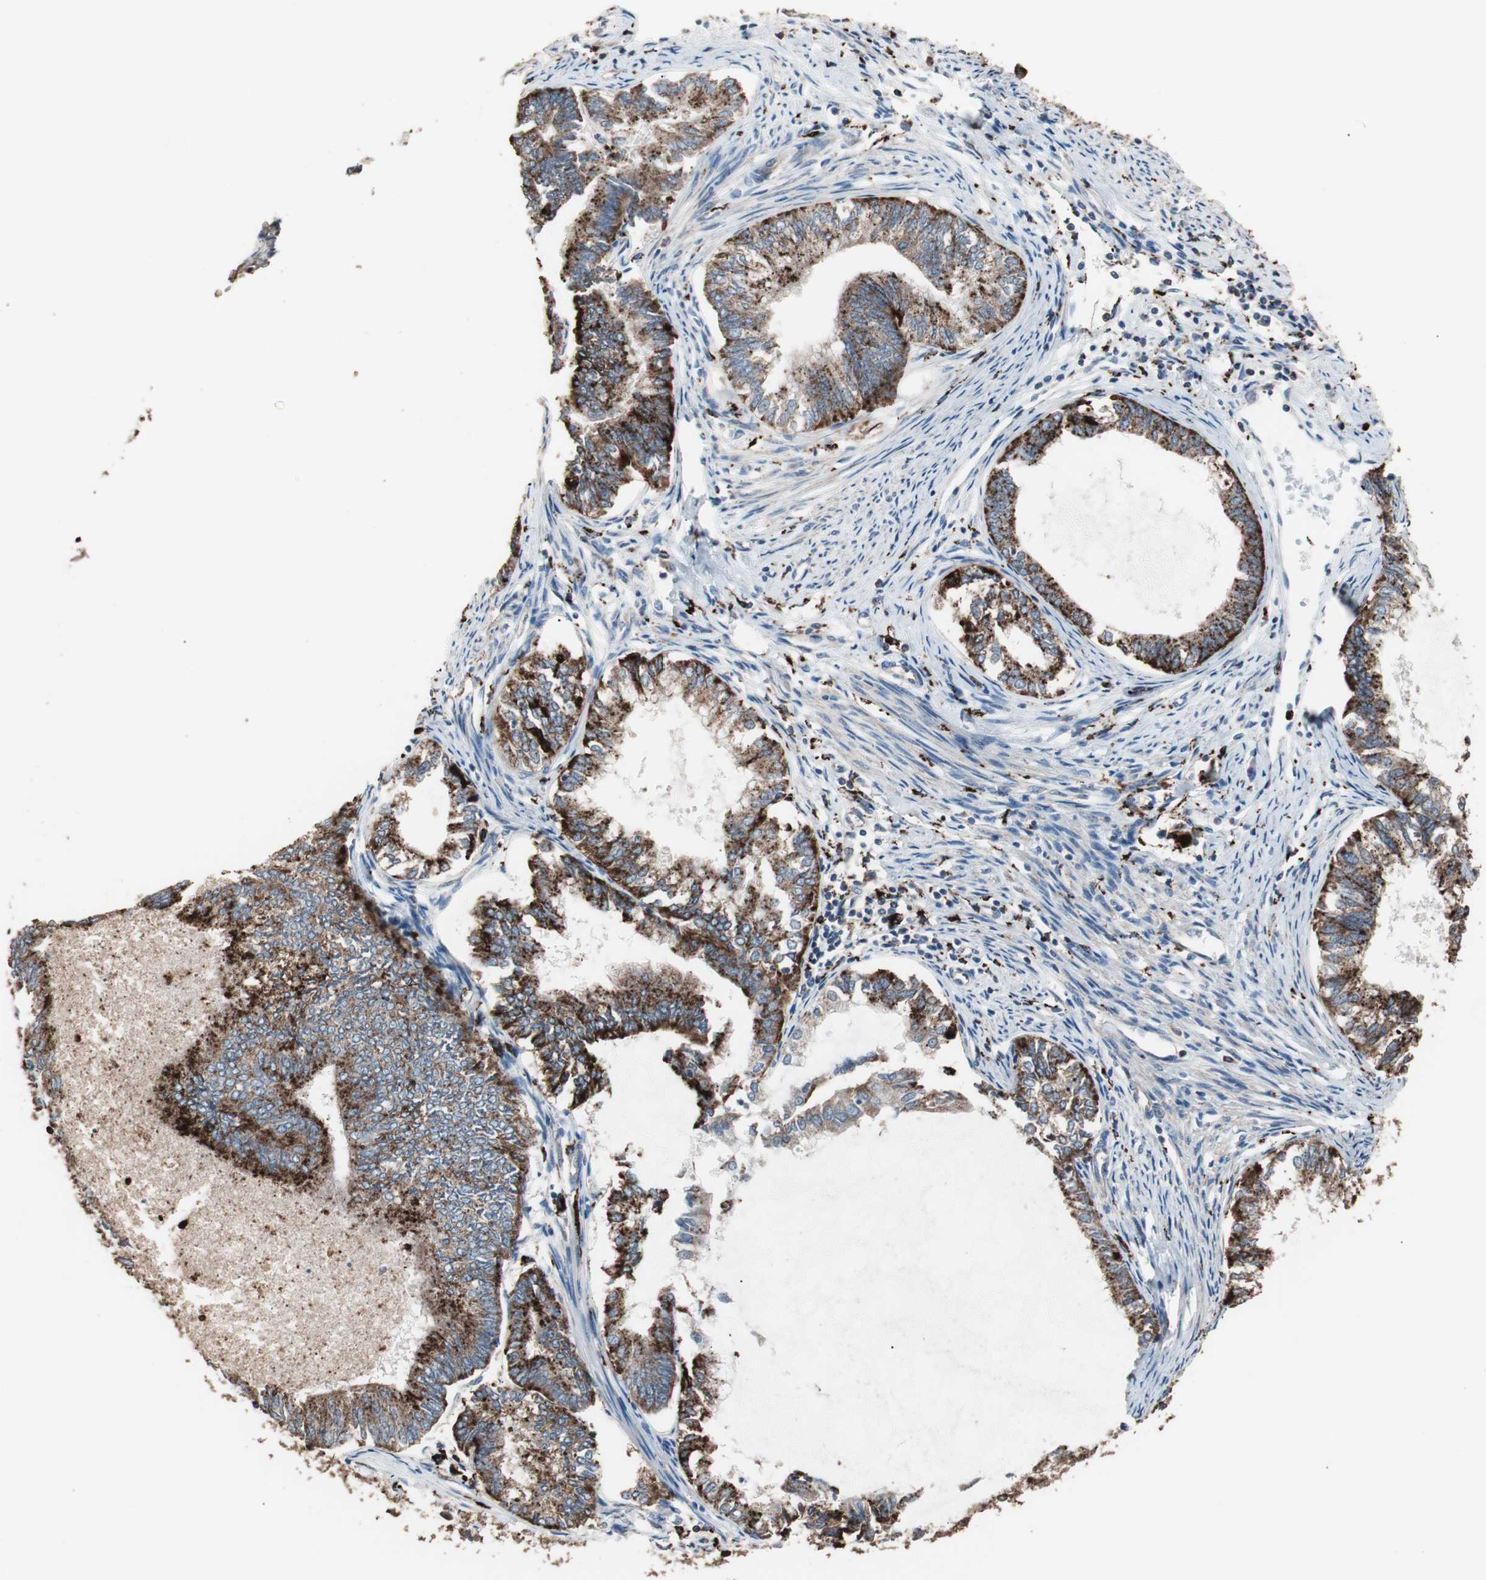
{"staining": {"intensity": "strong", "quantity": ">75%", "location": "cytoplasmic/membranous"}, "tissue": "endometrial cancer", "cell_type": "Tumor cells", "image_type": "cancer", "snomed": [{"axis": "morphology", "description": "Adenocarcinoma, NOS"}, {"axis": "topography", "description": "Endometrium"}], "caption": "Endometrial adenocarcinoma tissue shows strong cytoplasmic/membranous expression in about >75% of tumor cells The protein is stained brown, and the nuclei are stained in blue (DAB IHC with brightfield microscopy, high magnification).", "gene": "CCT3", "patient": {"sex": "female", "age": 86}}